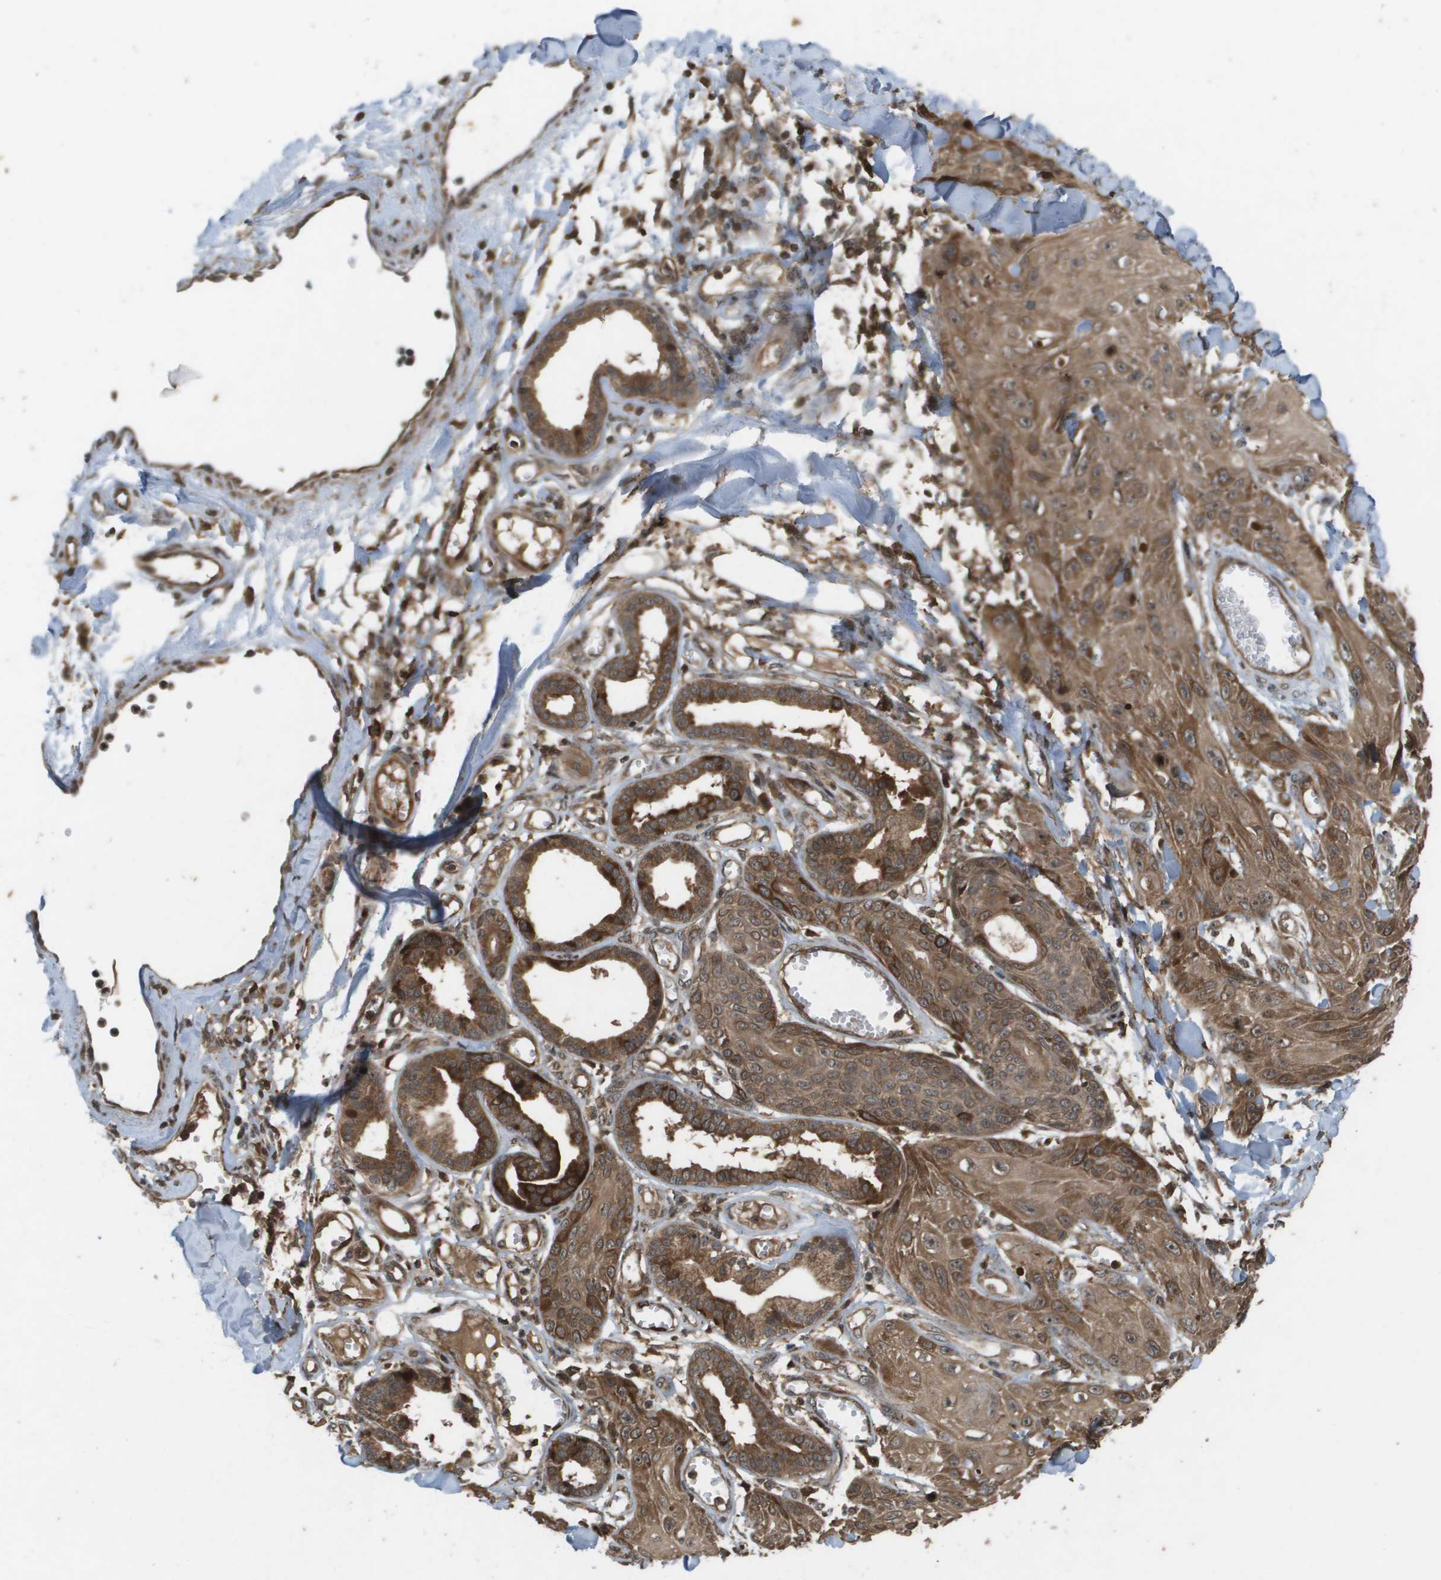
{"staining": {"intensity": "strong", "quantity": ">75%", "location": "cytoplasmic/membranous"}, "tissue": "skin cancer", "cell_type": "Tumor cells", "image_type": "cancer", "snomed": [{"axis": "morphology", "description": "Squamous cell carcinoma, NOS"}, {"axis": "topography", "description": "Skin"}], "caption": "A photomicrograph of squamous cell carcinoma (skin) stained for a protein demonstrates strong cytoplasmic/membranous brown staining in tumor cells. (brown staining indicates protein expression, while blue staining denotes nuclei).", "gene": "KIF11", "patient": {"sex": "male", "age": 74}}